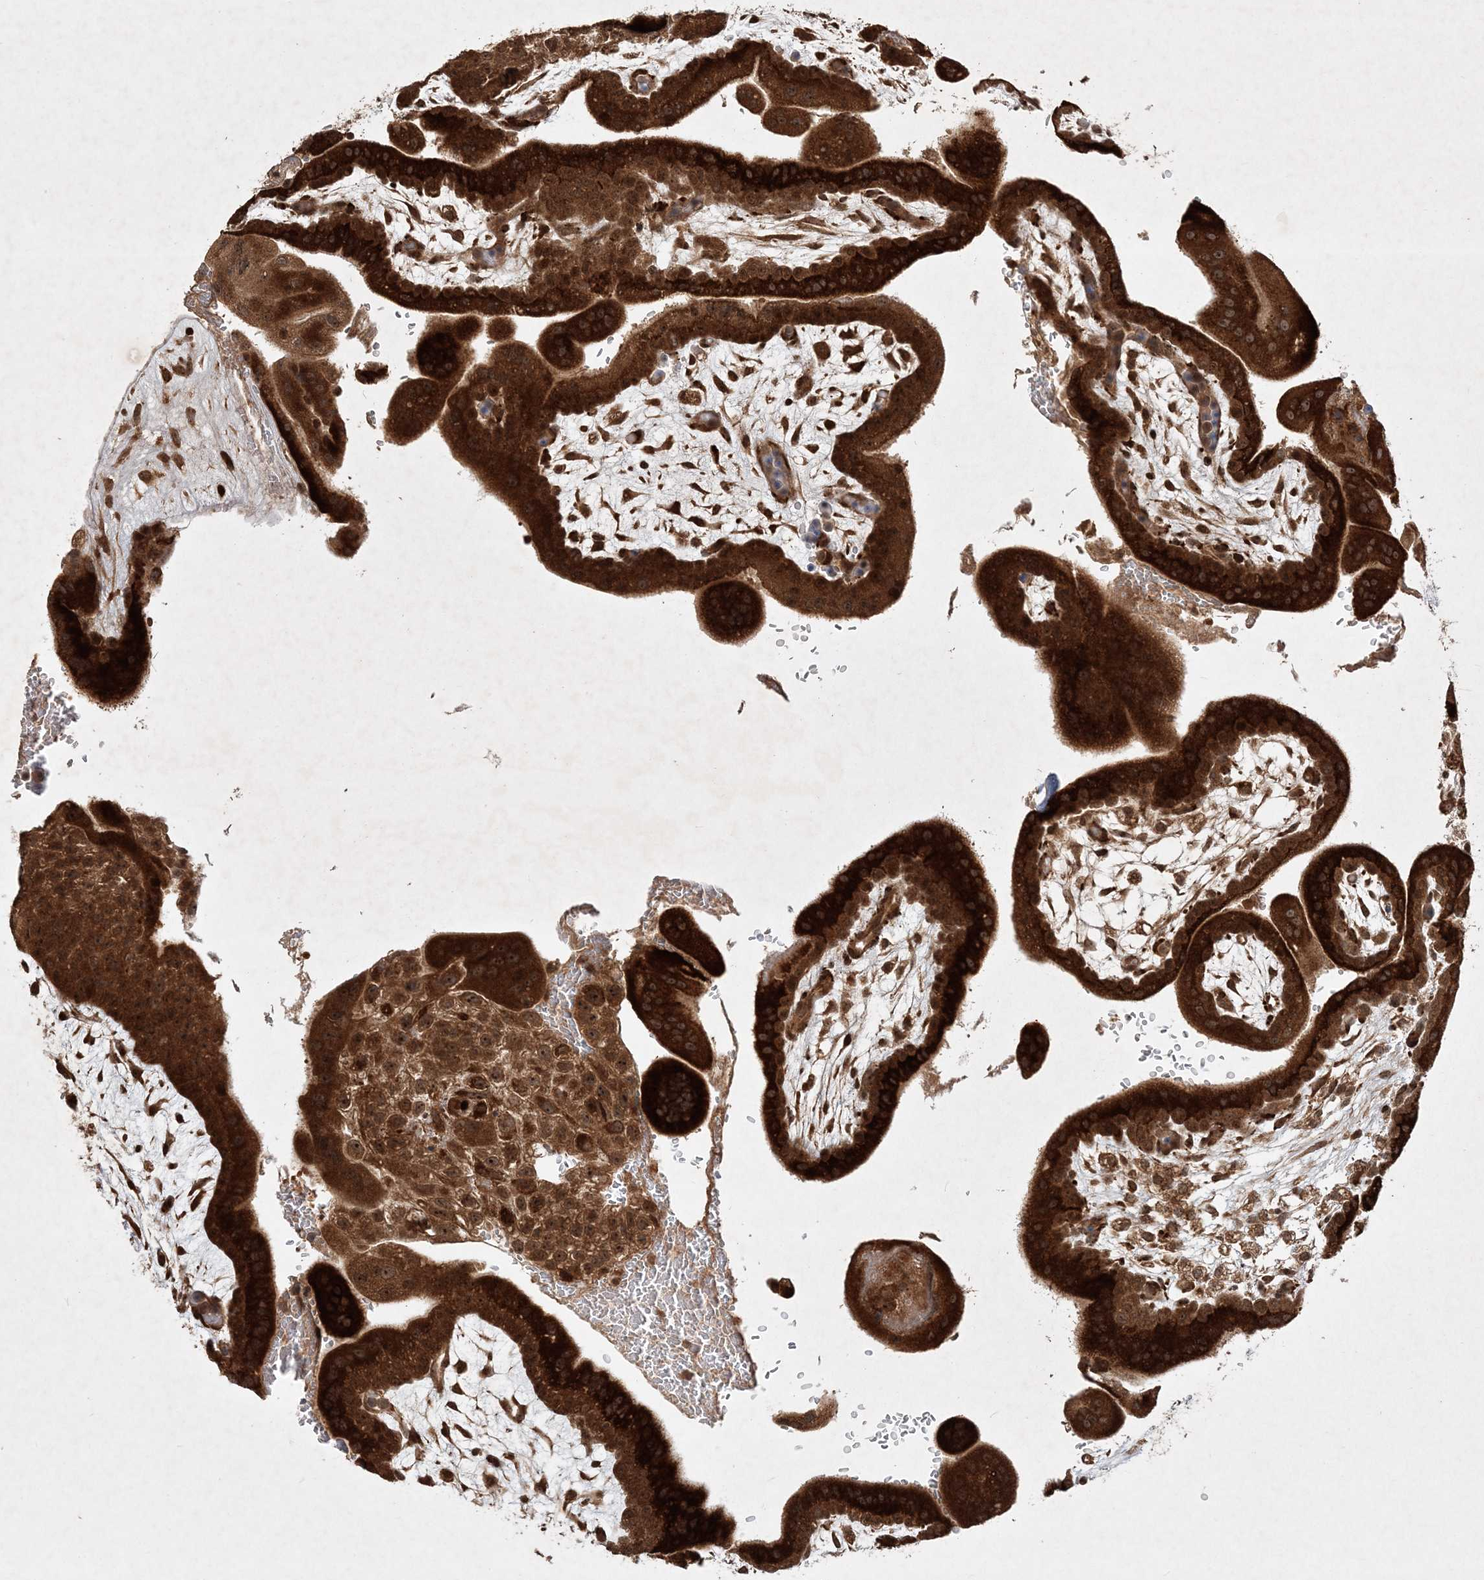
{"staining": {"intensity": "strong", "quantity": ">75%", "location": "cytoplasmic/membranous"}, "tissue": "placenta", "cell_type": "Trophoblastic cells", "image_type": "normal", "snomed": [{"axis": "morphology", "description": "Normal tissue, NOS"}, {"axis": "topography", "description": "Placenta"}], "caption": "Placenta stained with IHC reveals strong cytoplasmic/membranous positivity in about >75% of trophoblastic cells.", "gene": "UBR3", "patient": {"sex": "female", "age": 35}}